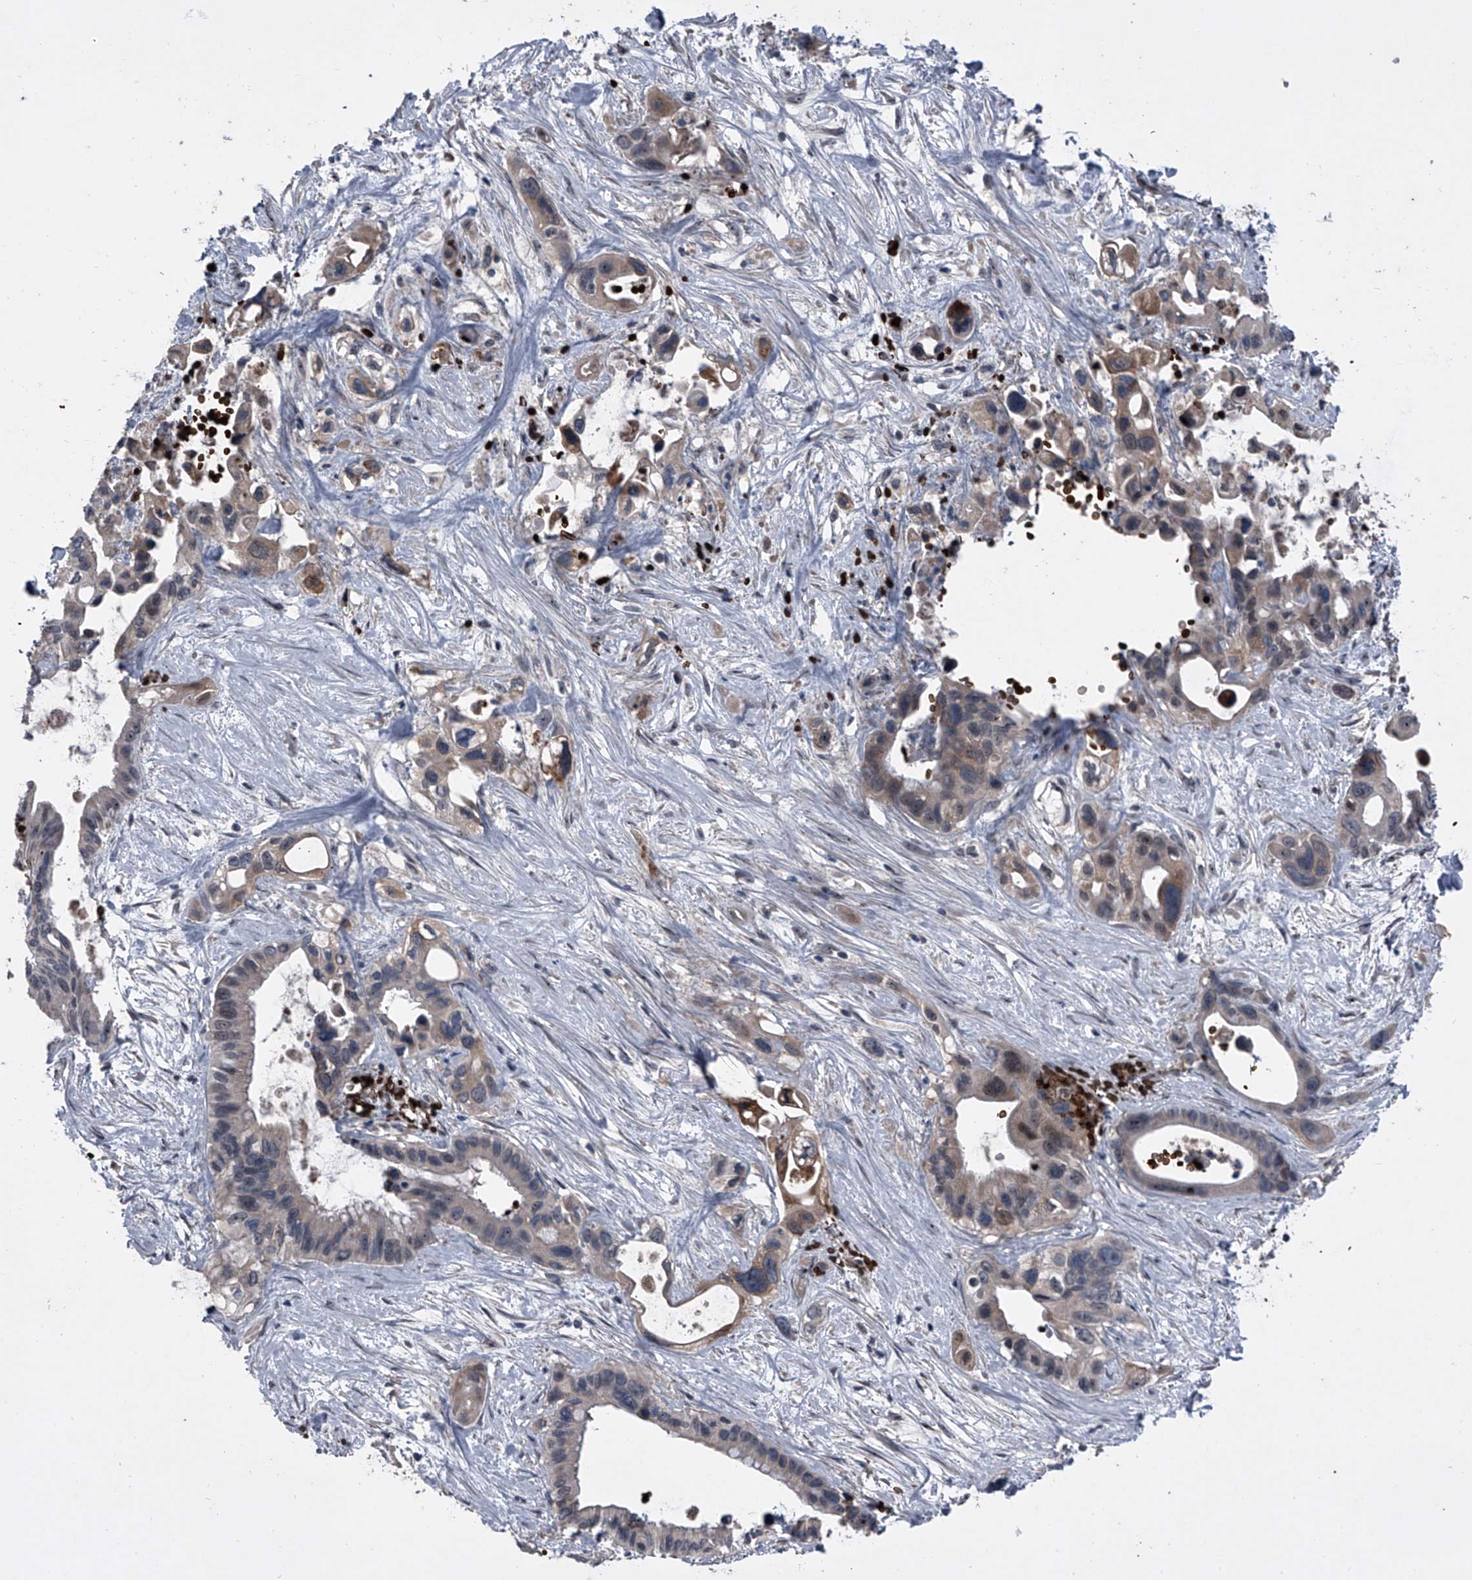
{"staining": {"intensity": "moderate", "quantity": "<25%", "location": "cytoplasmic/membranous,nuclear"}, "tissue": "pancreatic cancer", "cell_type": "Tumor cells", "image_type": "cancer", "snomed": [{"axis": "morphology", "description": "Adenocarcinoma, NOS"}, {"axis": "topography", "description": "Pancreas"}], "caption": "Human adenocarcinoma (pancreatic) stained with a brown dye exhibits moderate cytoplasmic/membranous and nuclear positive positivity in about <25% of tumor cells.", "gene": "CEP85L", "patient": {"sex": "male", "age": 66}}